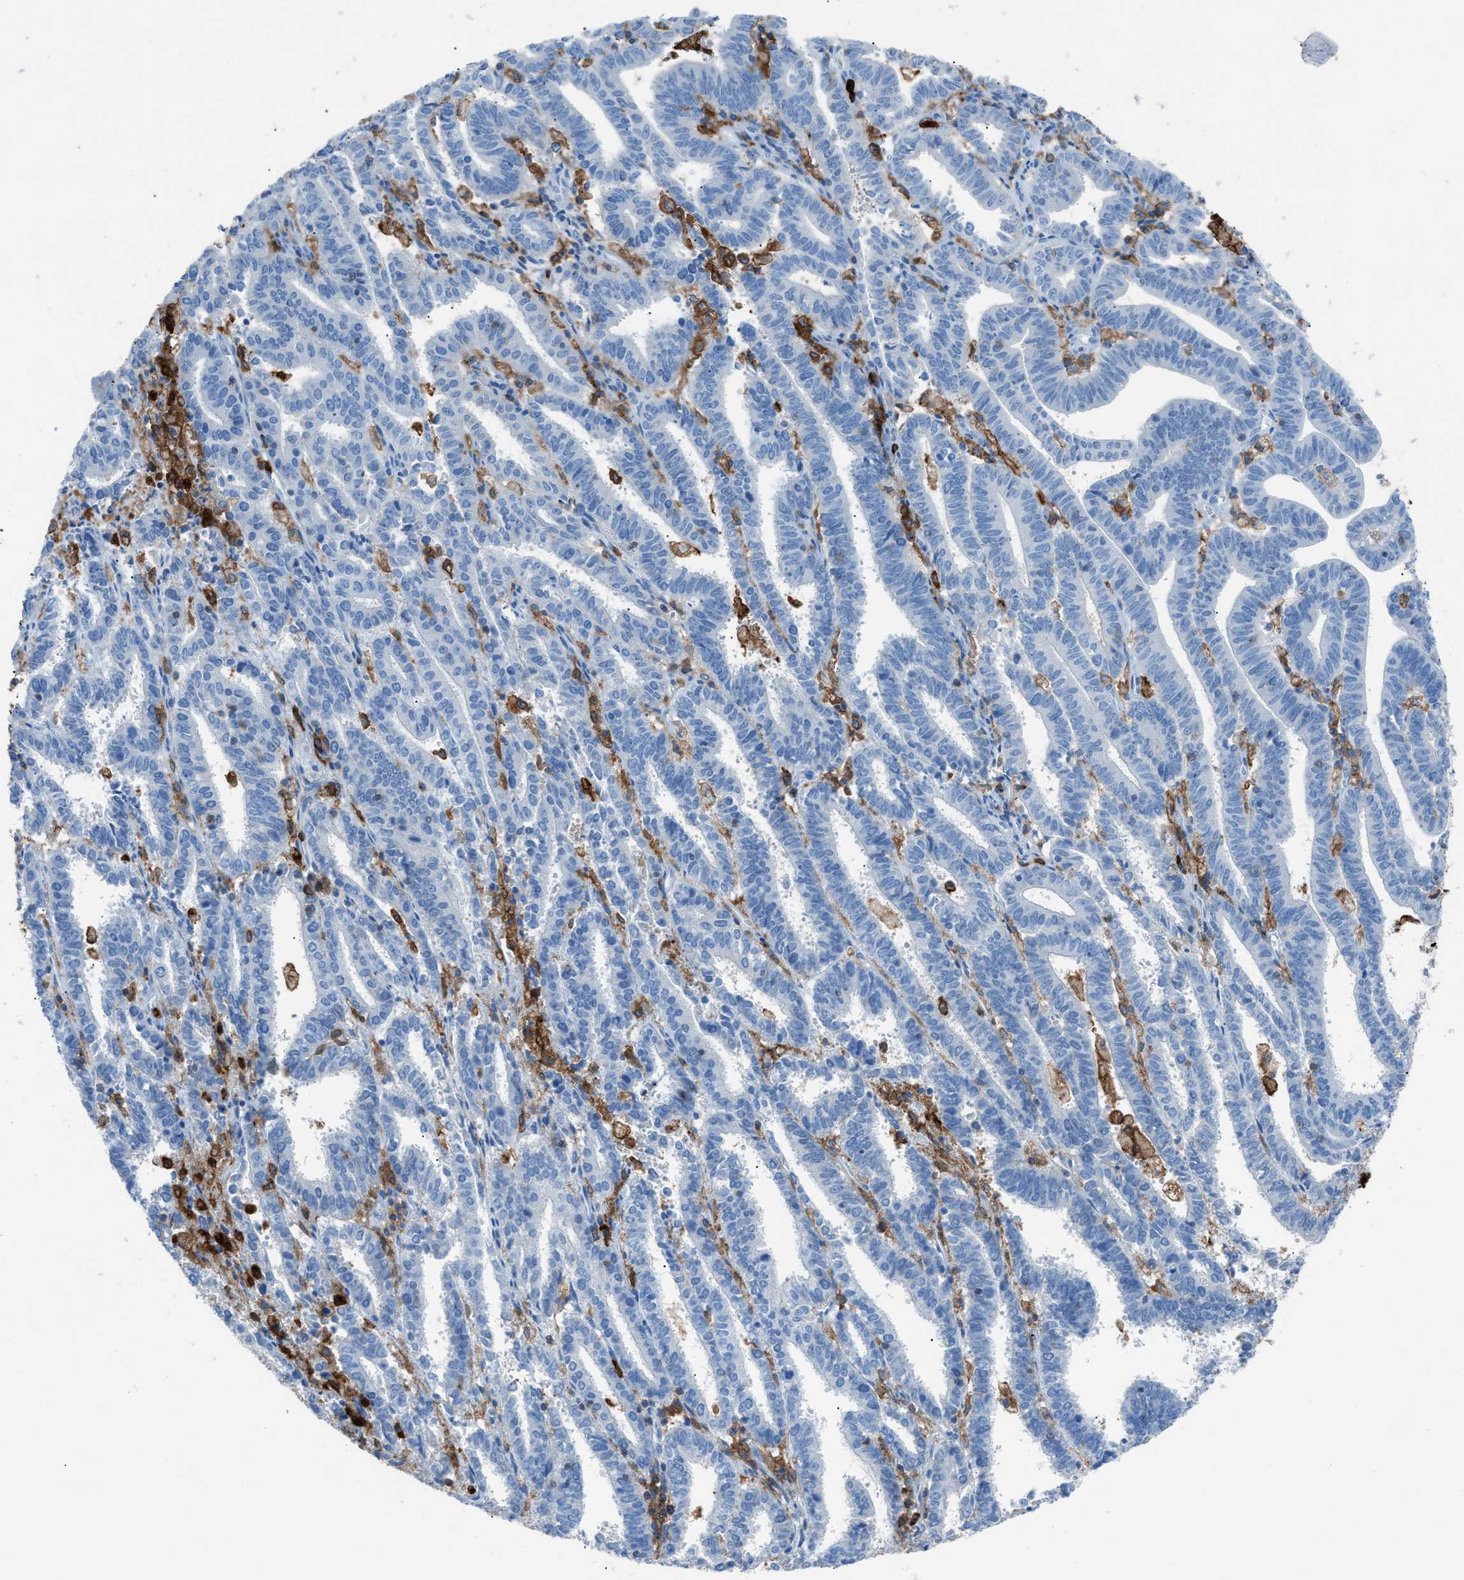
{"staining": {"intensity": "negative", "quantity": "none", "location": "none"}, "tissue": "endometrial cancer", "cell_type": "Tumor cells", "image_type": "cancer", "snomed": [{"axis": "morphology", "description": "Adenocarcinoma, NOS"}, {"axis": "topography", "description": "Uterus"}], "caption": "Image shows no protein expression in tumor cells of adenocarcinoma (endometrial) tissue.", "gene": "ITGB2", "patient": {"sex": "female", "age": 83}}